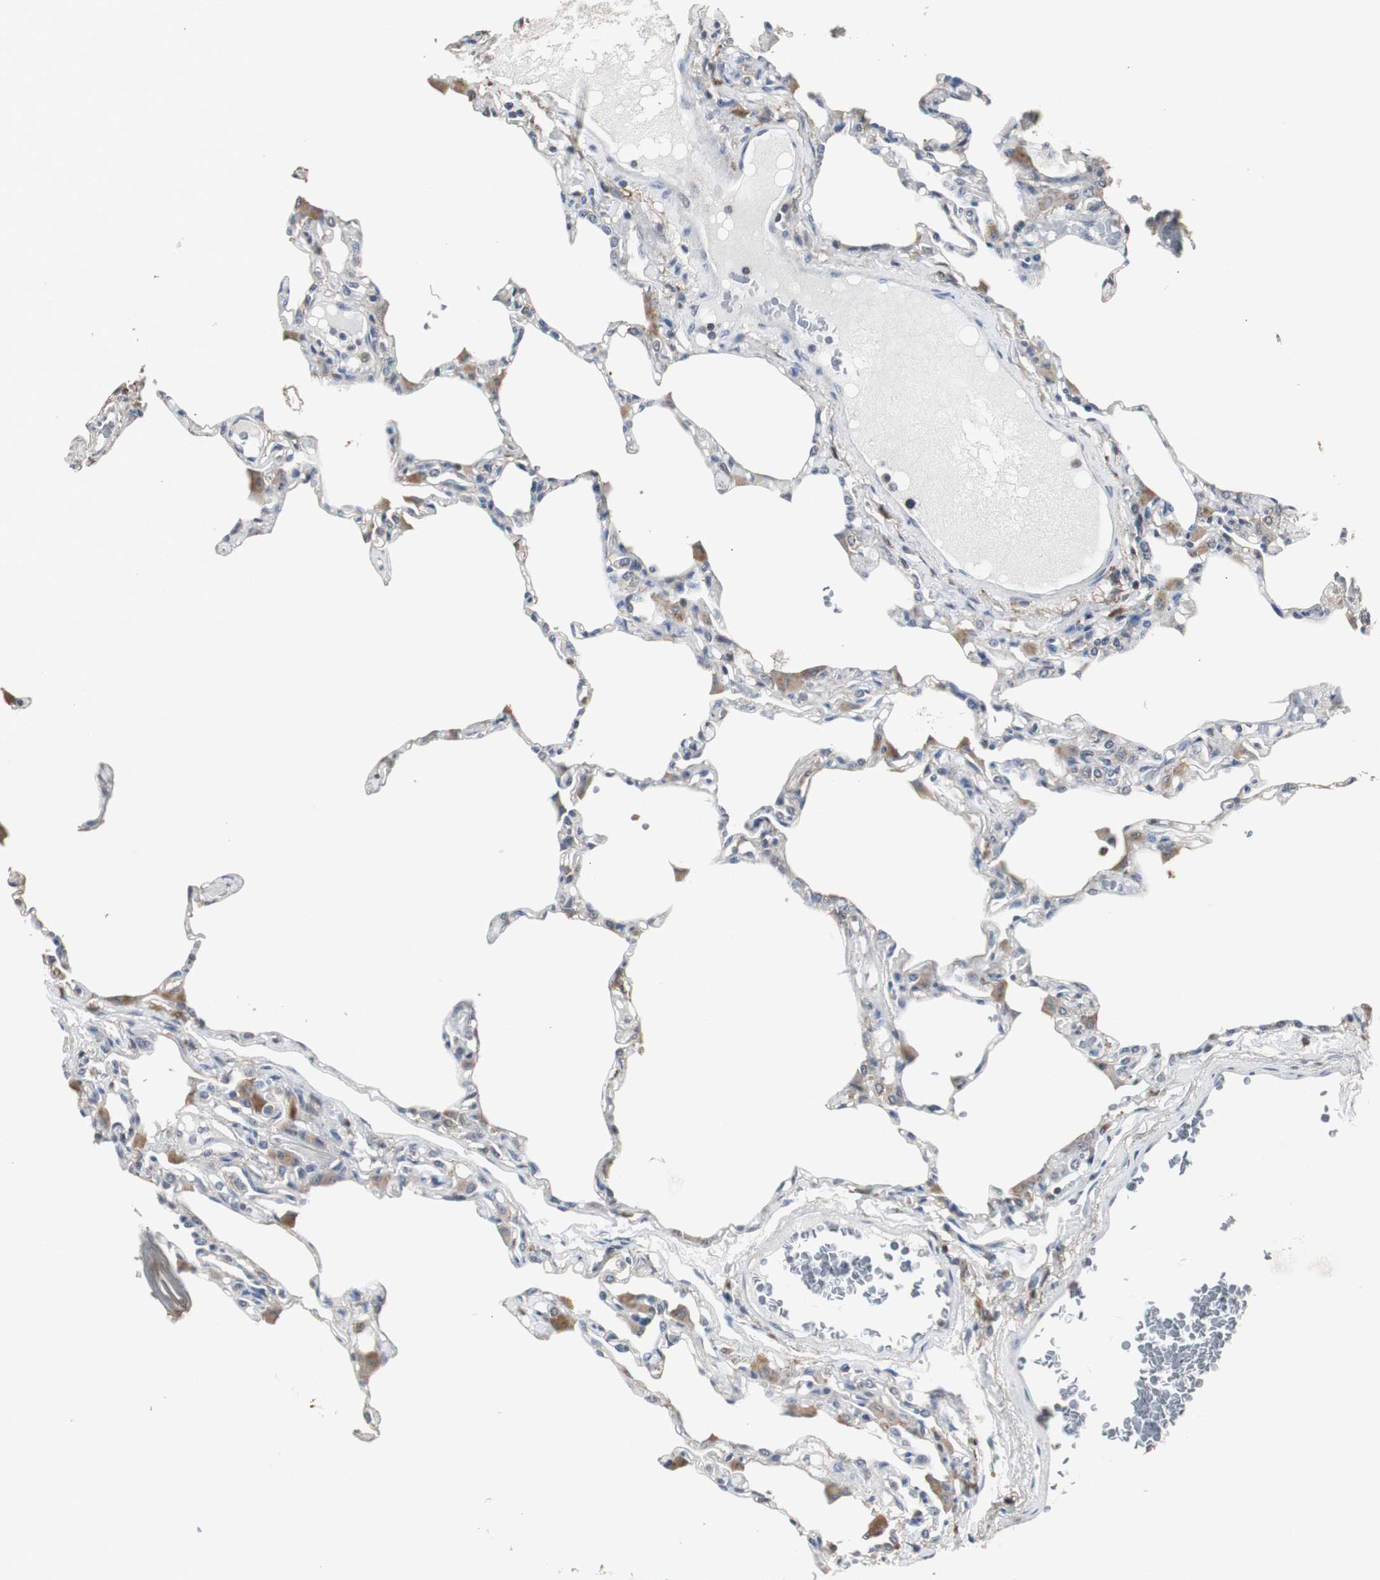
{"staining": {"intensity": "weak", "quantity": "<25%", "location": "cytoplasmic/membranous"}, "tissue": "lung", "cell_type": "Alveolar cells", "image_type": "normal", "snomed": [{"axis": "morphology", "description": "Normal tissue, NOS"}, {"axis": "topography", "description": "Lung"}], "caption": "Alveolar cells show no significant protein staining in unremarkable lung. (DAB immunohistochemistry with hematoxylin counter stain).", "gene": "HPRT1", "patient": {"sex": "female", "age": 49}}